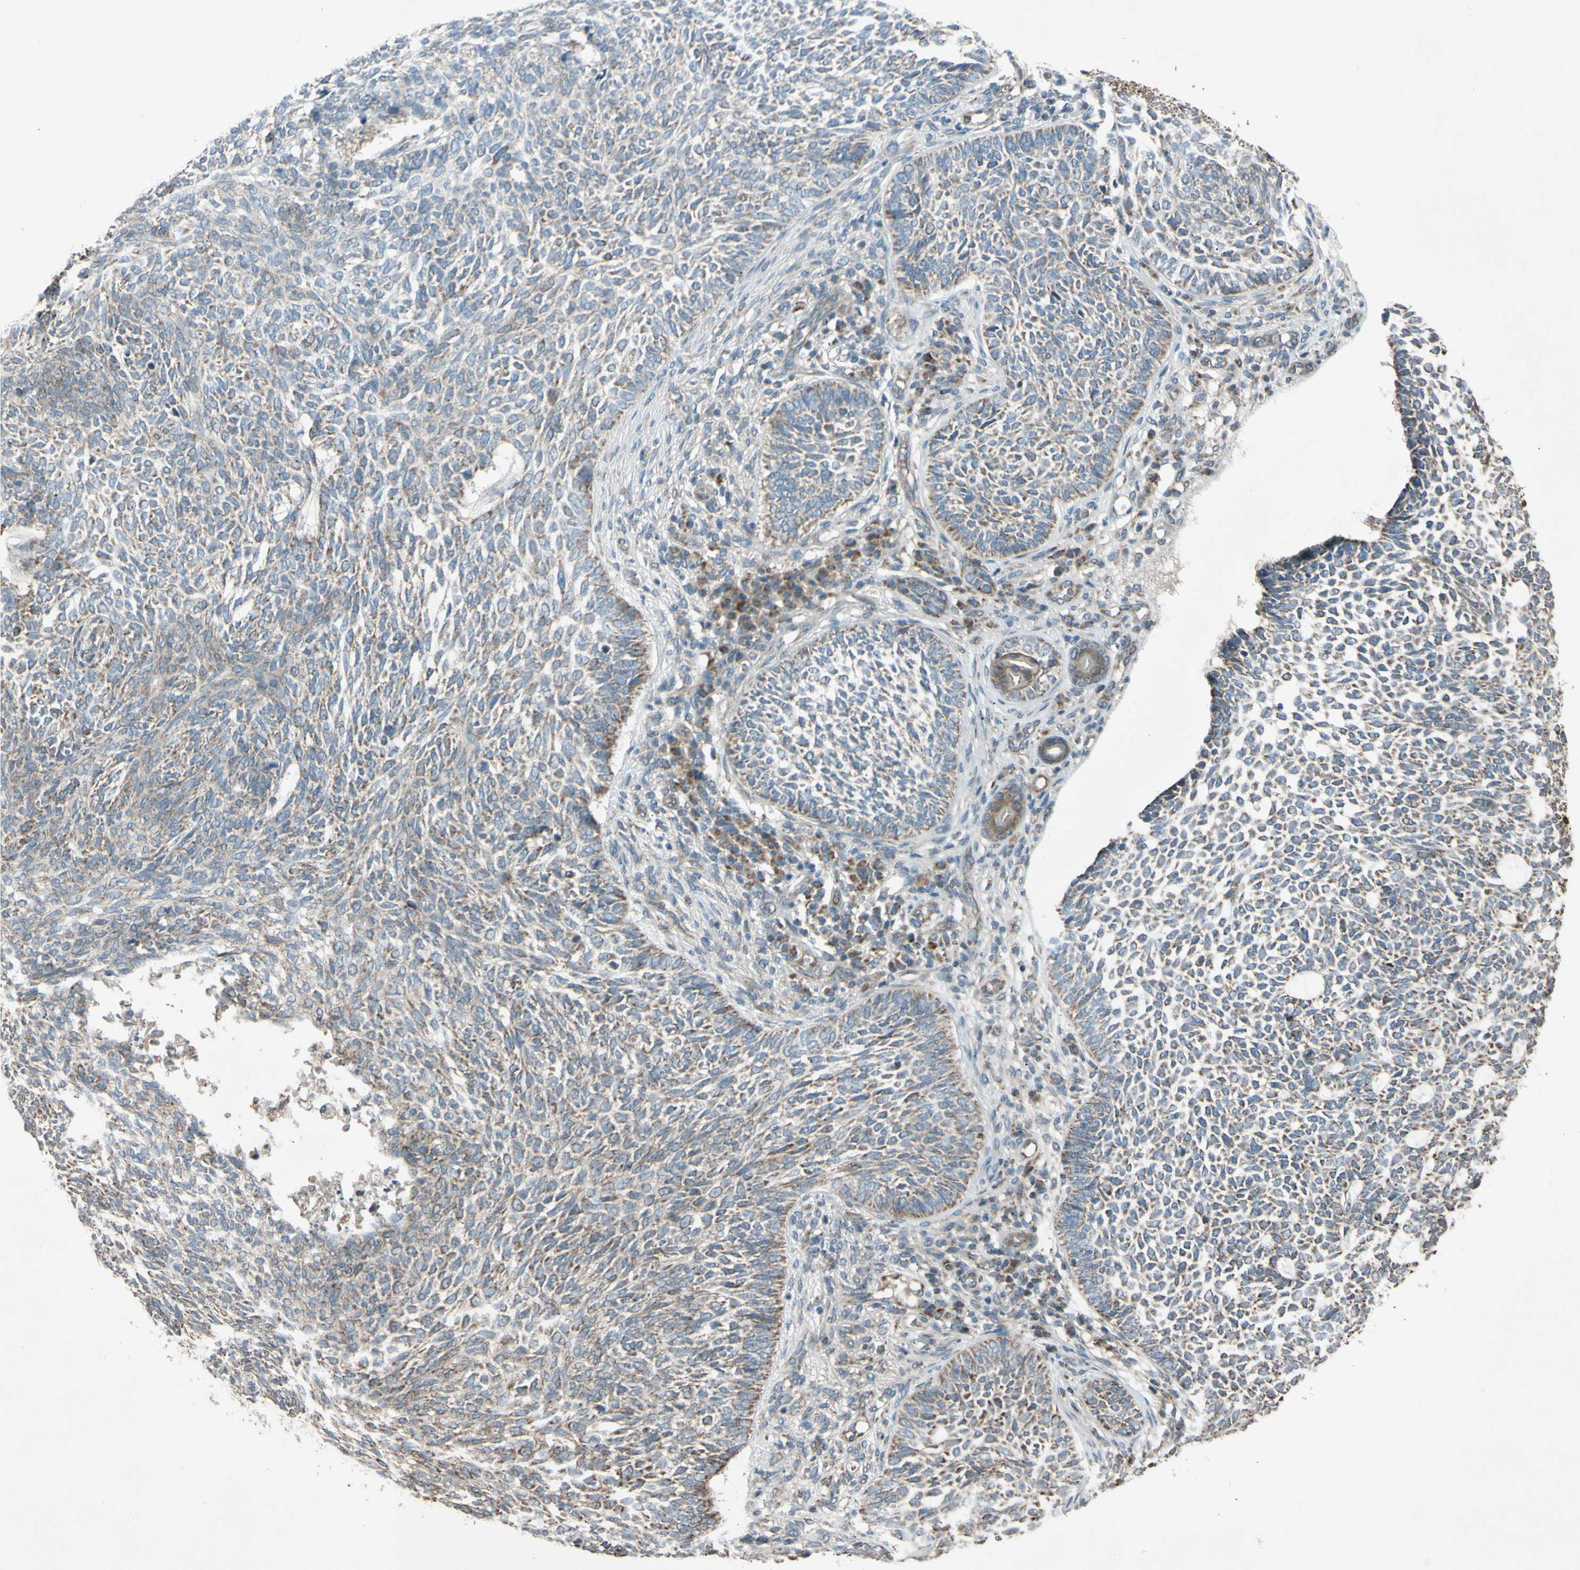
{"staining": {"intensity": "moderate", "quantity": ">75%", "location": "cytoplasmic/membranous"}, "tissue": "skin cancer", "cell_type": "Tumor cells", "image_type": "cancer", "snomed": [{"axis": "morphology", "description": "Basal cell carcinoma"}, {"axis": "topography", "description": "Skin"}], "caption": "Skin cancer was stained to show a protein in brown. There is medium levels of moderate cytoplasmic/membranous positivity in about >75% of tumor cells.", "gene": "ACOT8", "patient": {"sex": "male", "age": 87}}